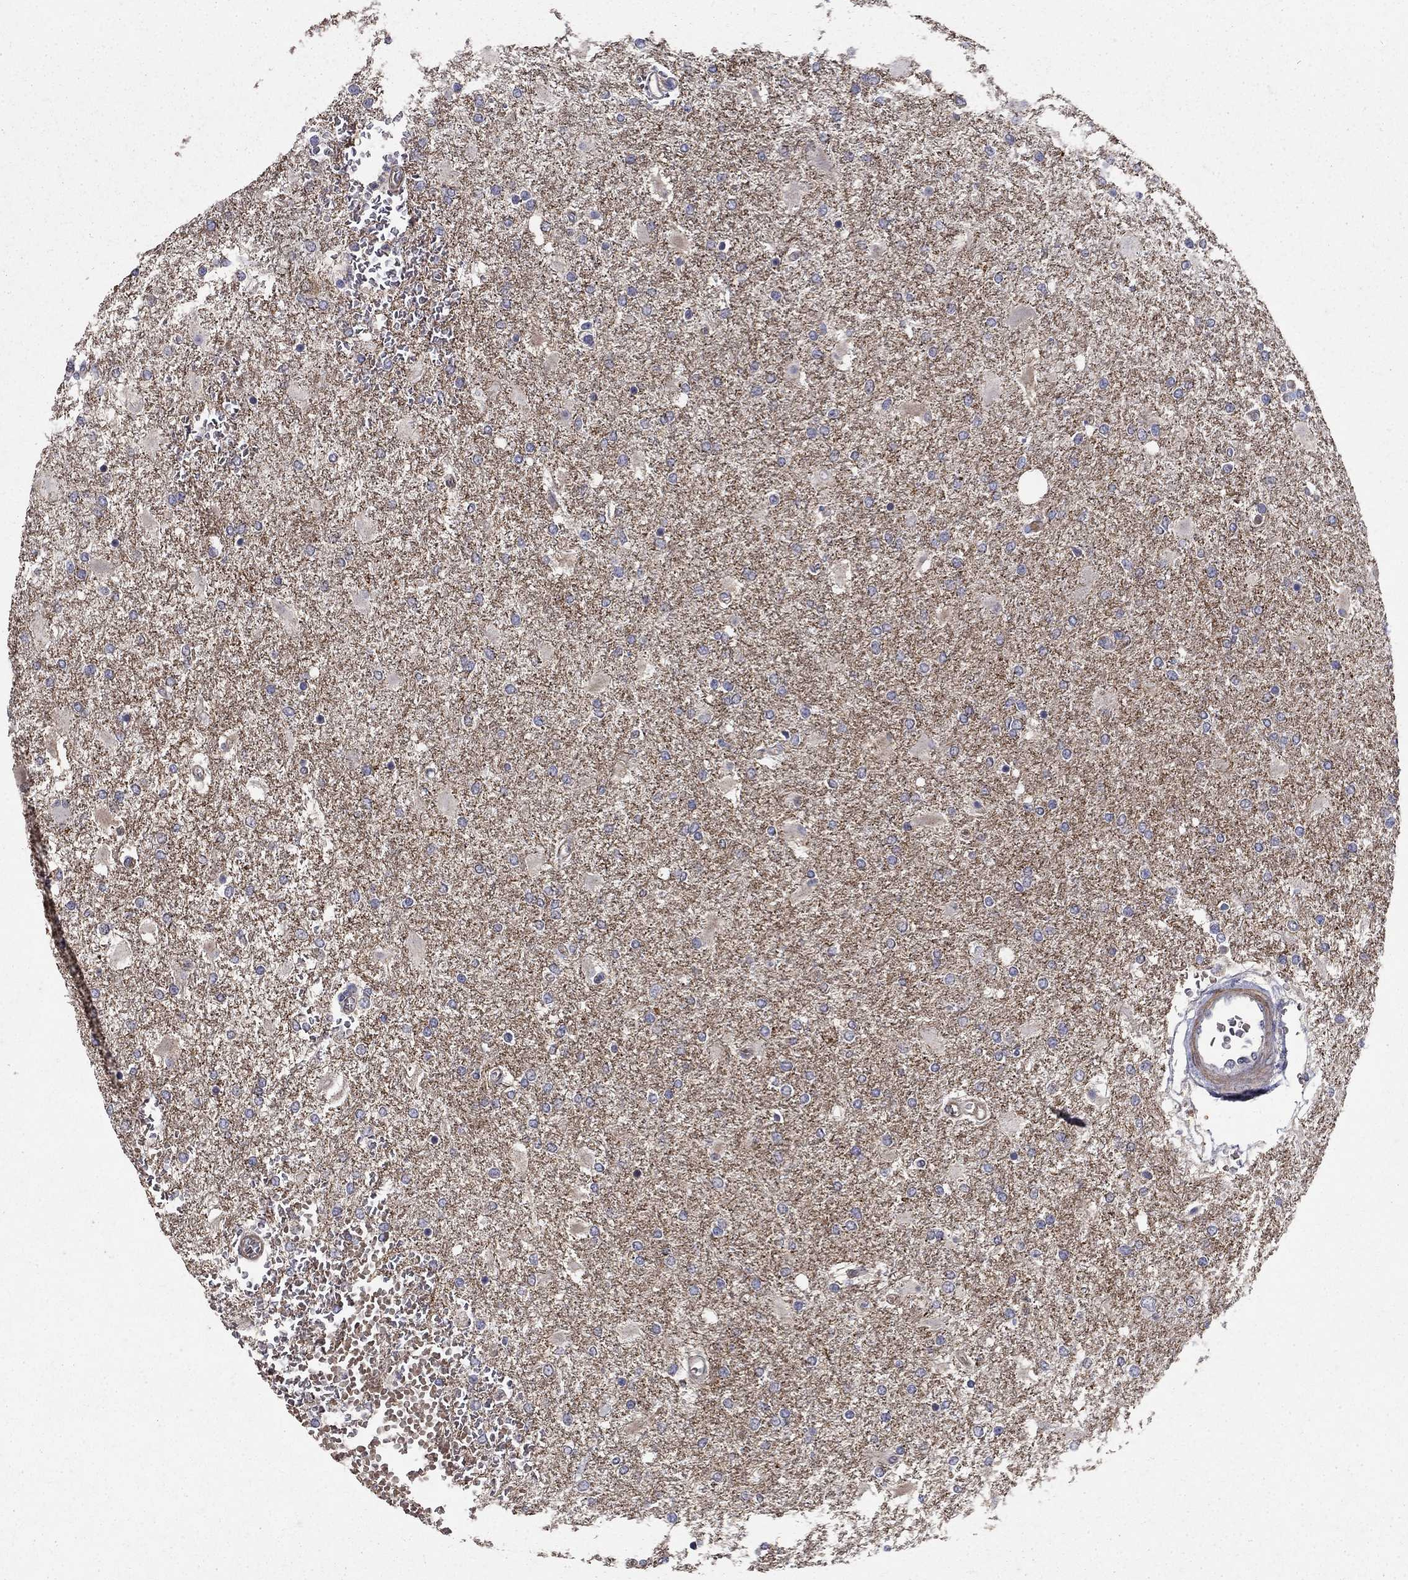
{"staining": {"intensity": "negative", "quantity": "none", "location": "none"}, "tissue": "glioma", "cell_type": "Tumor cells", "image_type": "cancer", "snomed": [{"axis": "morphology", "description": "Glioma, malignant, High grade"}, {"axis": "topography", "description": "Cerebral cortex"}], "caption": "The photomicrograph exhibits no staining of tumor cells in glioma.", "gene": "MPP2", "patient": {"sex": "male", "age": 79}}